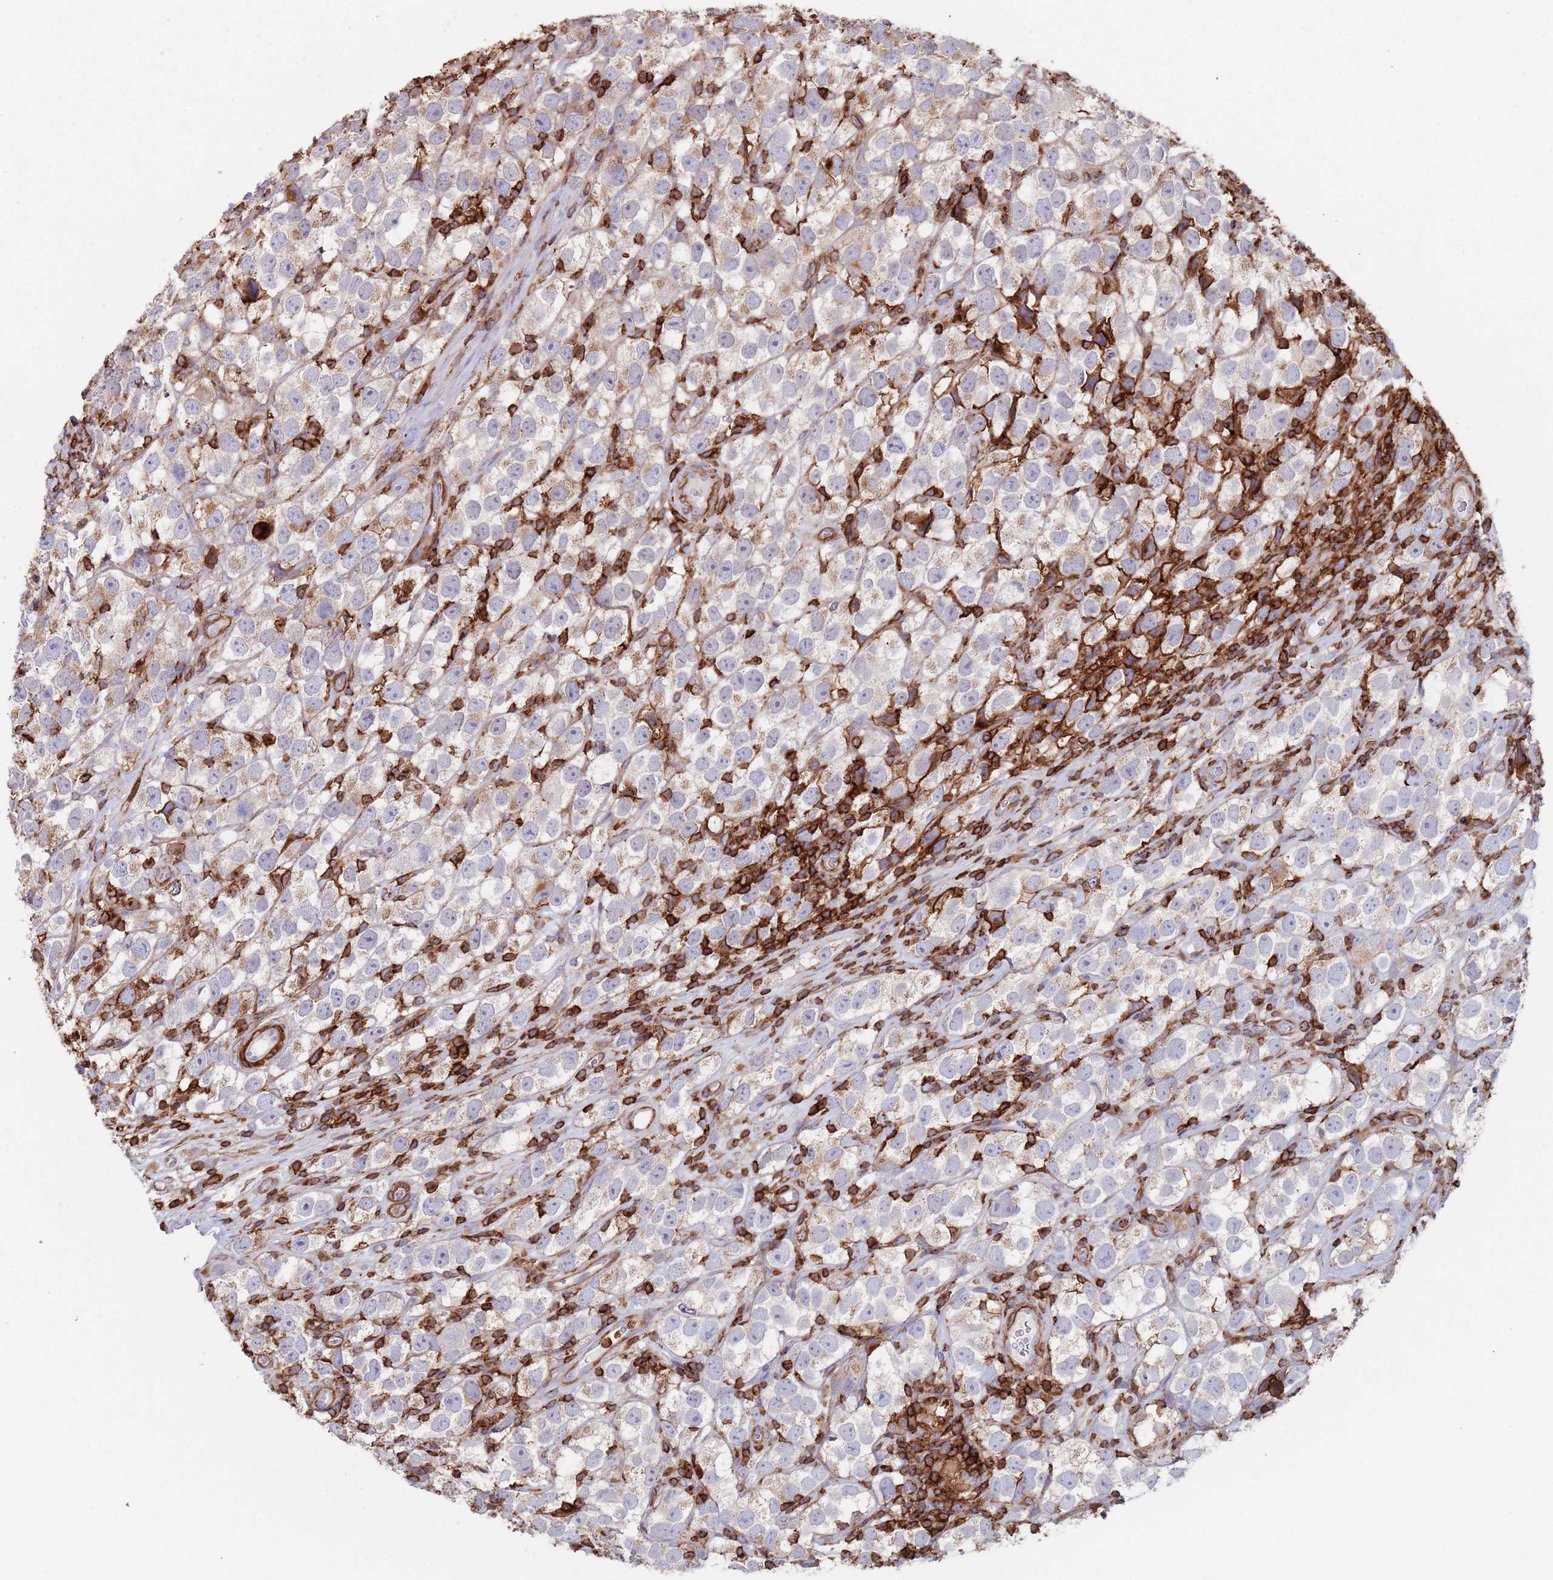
{"staining": {"intensity": "weak", "quantity": "<25%", "location": "cytoplasmic/membranous"}, "tissue": "testis cancer", "cell_type": "Tumor cells", "image_type": "cancer", "snomed": [{"axis": "morphology", "description": "Seminoma, NOS"}, {"axis": "topography", "description": "Testis"}], "caption": "This is an immunohistochemistry image of human testis cancer. There is no expression in tumor cells.", "gene": "RNF144A", "patient": {"sex": "male", "age": 26}}